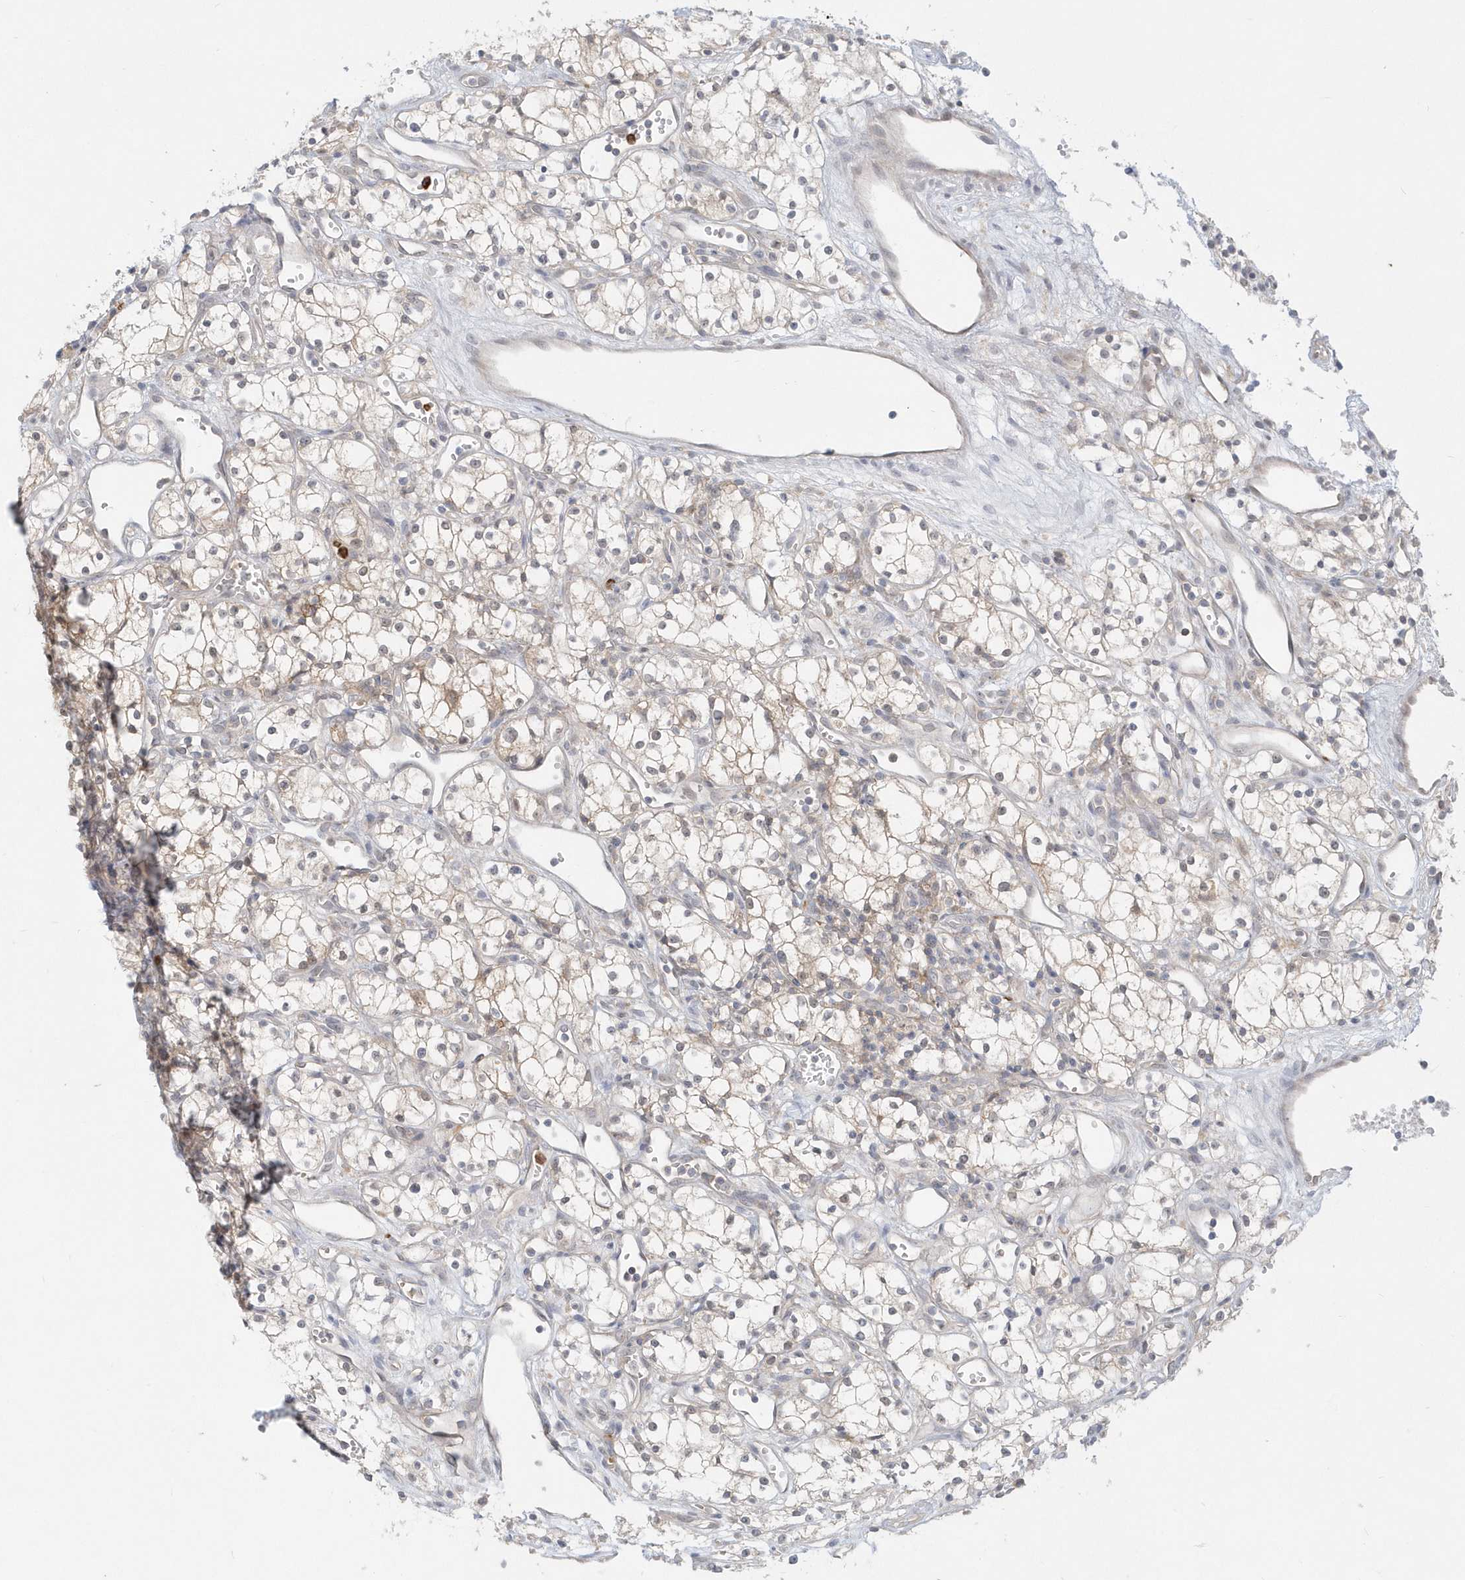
{"staining": {"intensity": "weak", "quantity": "<25%", "location": "cytoplasmic/membranous"}, "tissue": "renal cancer", "cell_type": "Tumor cells", "image_type": "cancer", "snomed": [{"axis": "morphology", "description": "Adenocarcinoma, NOS"}, {"axis": "topography", "description": "Kidney"}], "caption": "A micrograph of human renal cancer is negative for staining in tumor cells.", "gene": "RNF7", "patient": {"sex": "male", "age": 59}}